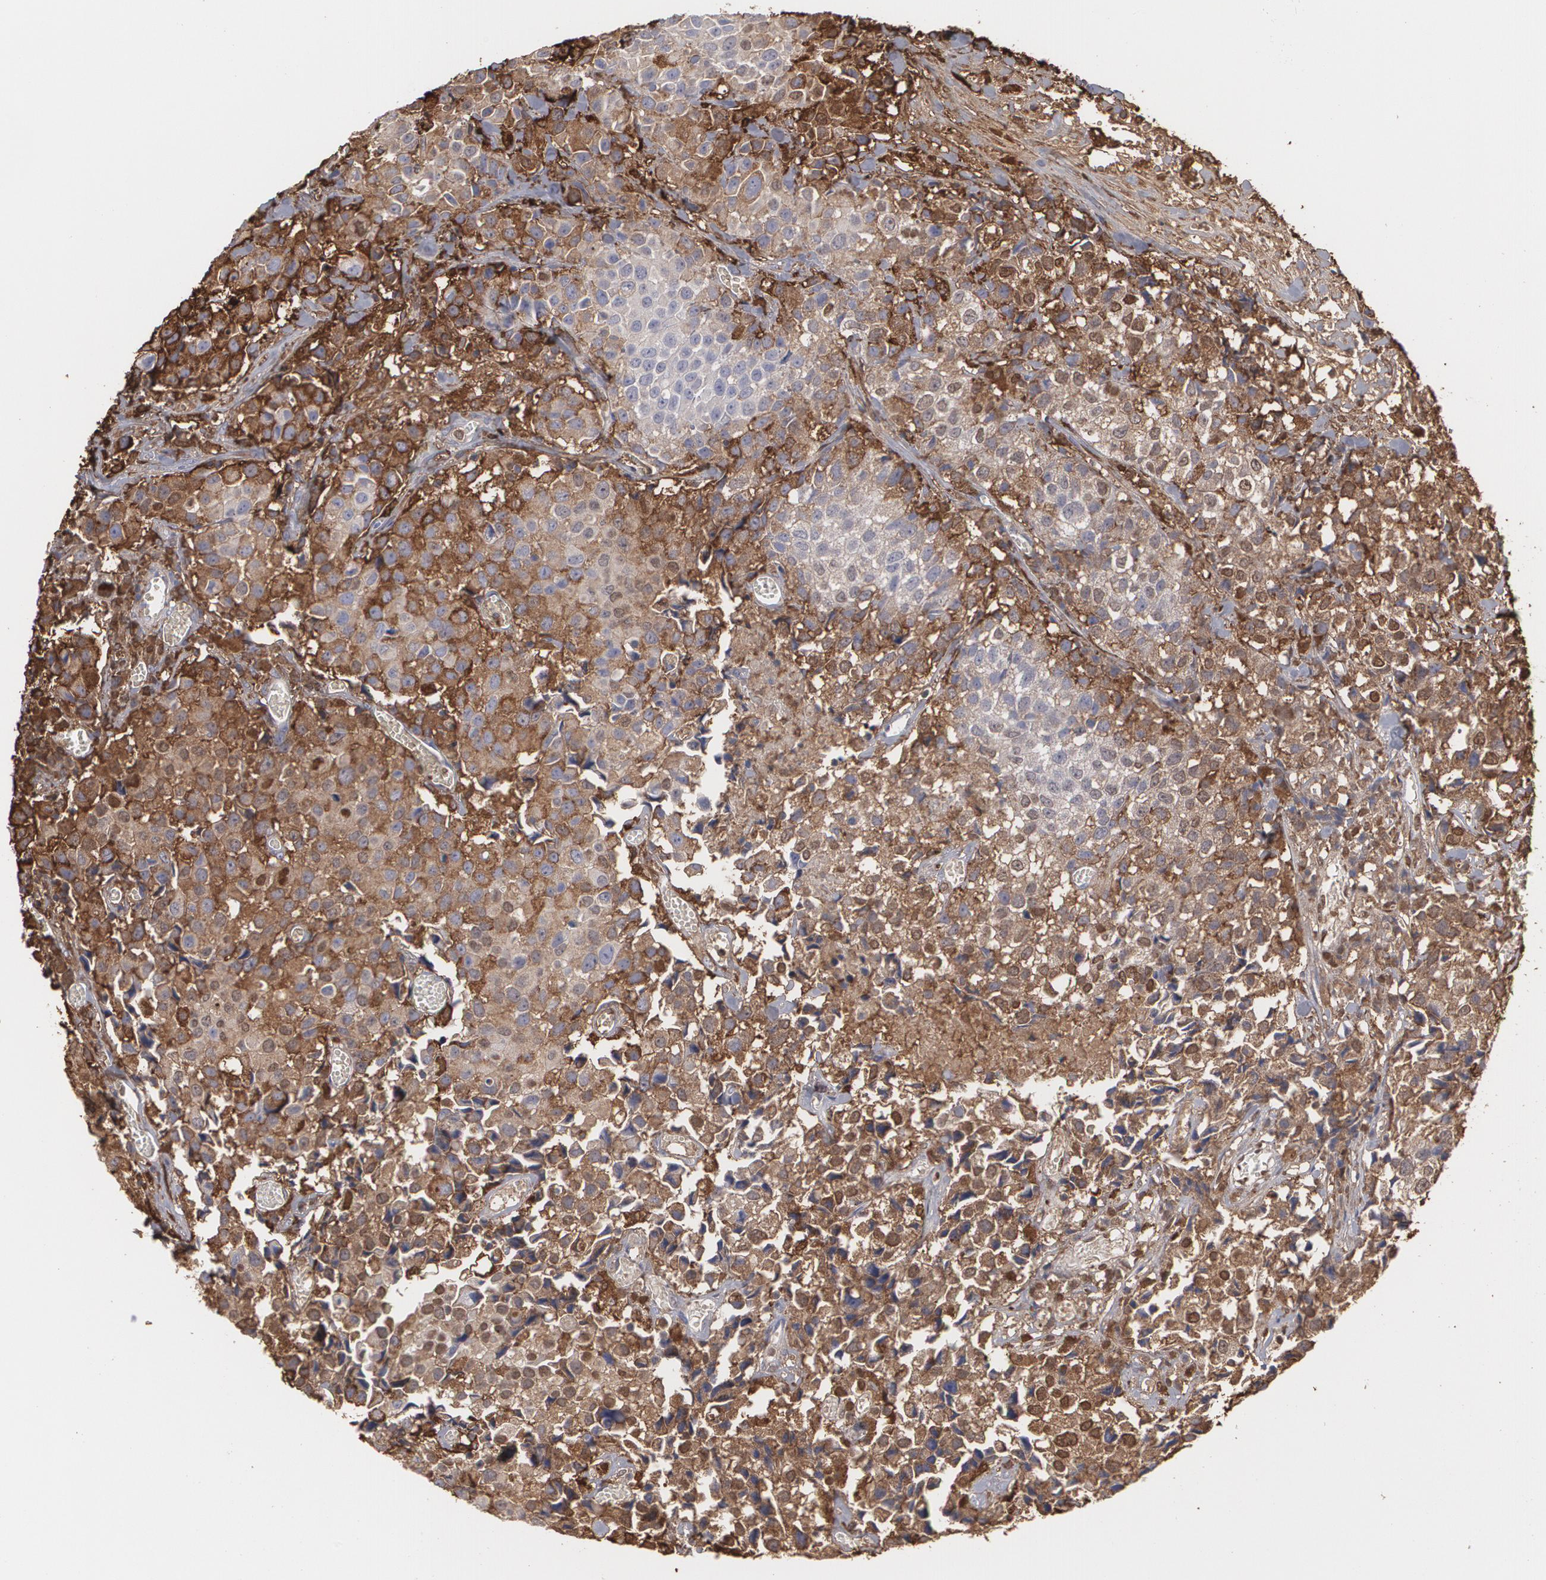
{"staining": {"intensity": "strong", "quantity": ">75%", "location": "cytoplasmic/membranous"}, "tissue": "urothelial cancer", "cell_type": "Tumor cells", "image_type": "cancer", "snomed": [{"axis": "morphology", "description": "Urothelial carcinoma, High grade"}, {"axis": "topography", "description": "Urinary bladder"}], "caption": "A high amount of strong cytoplasmic/membranous positivity is appreciated in approximately >75% of tumor cells in high-grade urothelial carcinoma tissue. Immunohistochemistry (ihc) stains the protein in brown and the nuclei are stained blue.", "gene": "ODC1", "patient": {"sex": "female", "age": 75}}